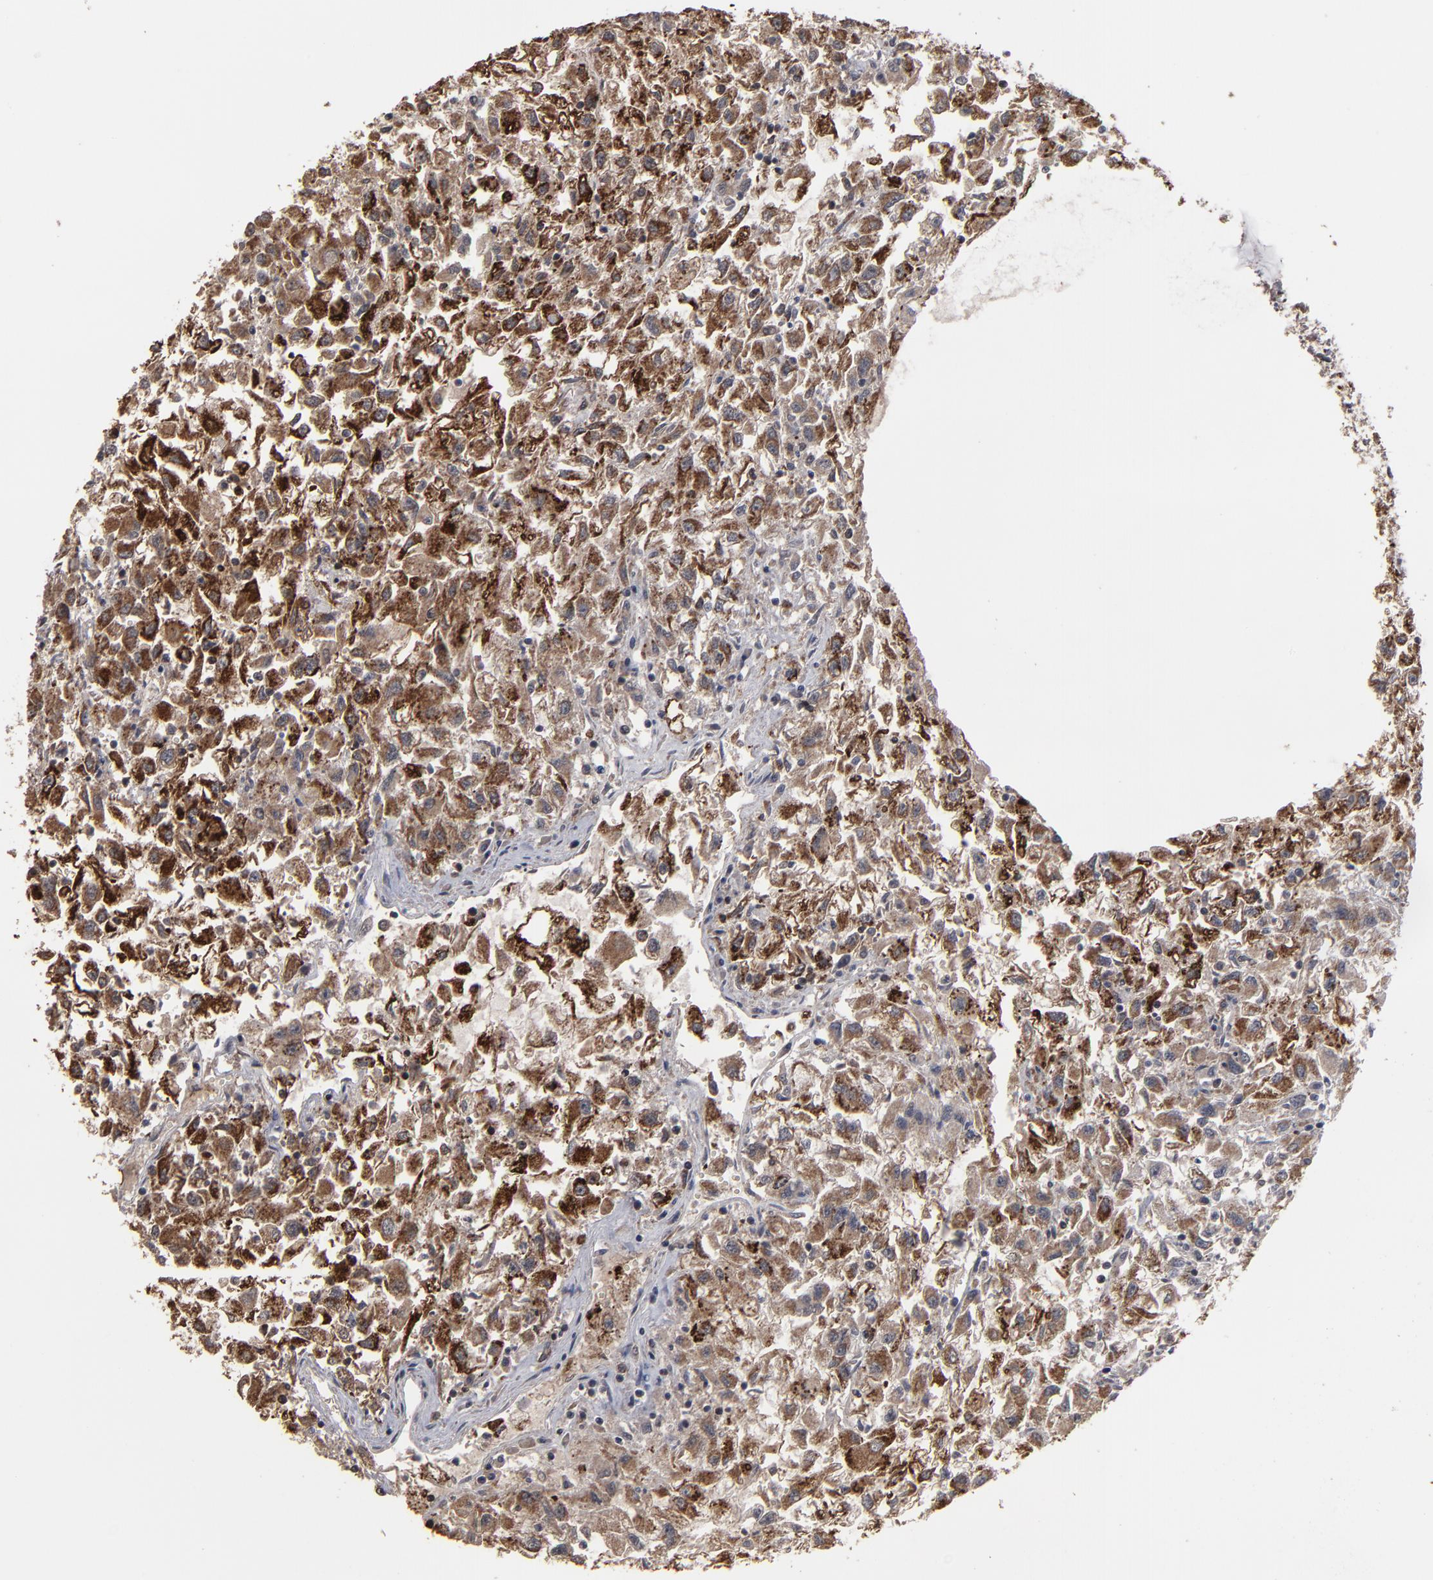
{"staining": {"intensity": "strong", "quantity": ">75%", "location": "cytoplasmic/membranous"}, "tissue": "renal cancer", "cell_type": "Tumor cells", "image_type": "cancer", "snomed": [{"axis": "morphology", "description": "Adenocarcinoma, NOS"}, {"axis": "topography", "description": "Kidney"}], "caption": "High-power microscopy captured an immunohistochemistry photomicrograph of adenocarcinoma (renal), revealing strong cytoplasmic/membranous expression in about >75% of tumor cells.", "gene": "SLC22A17", "patient": {"sex": "male", "age": 59}}